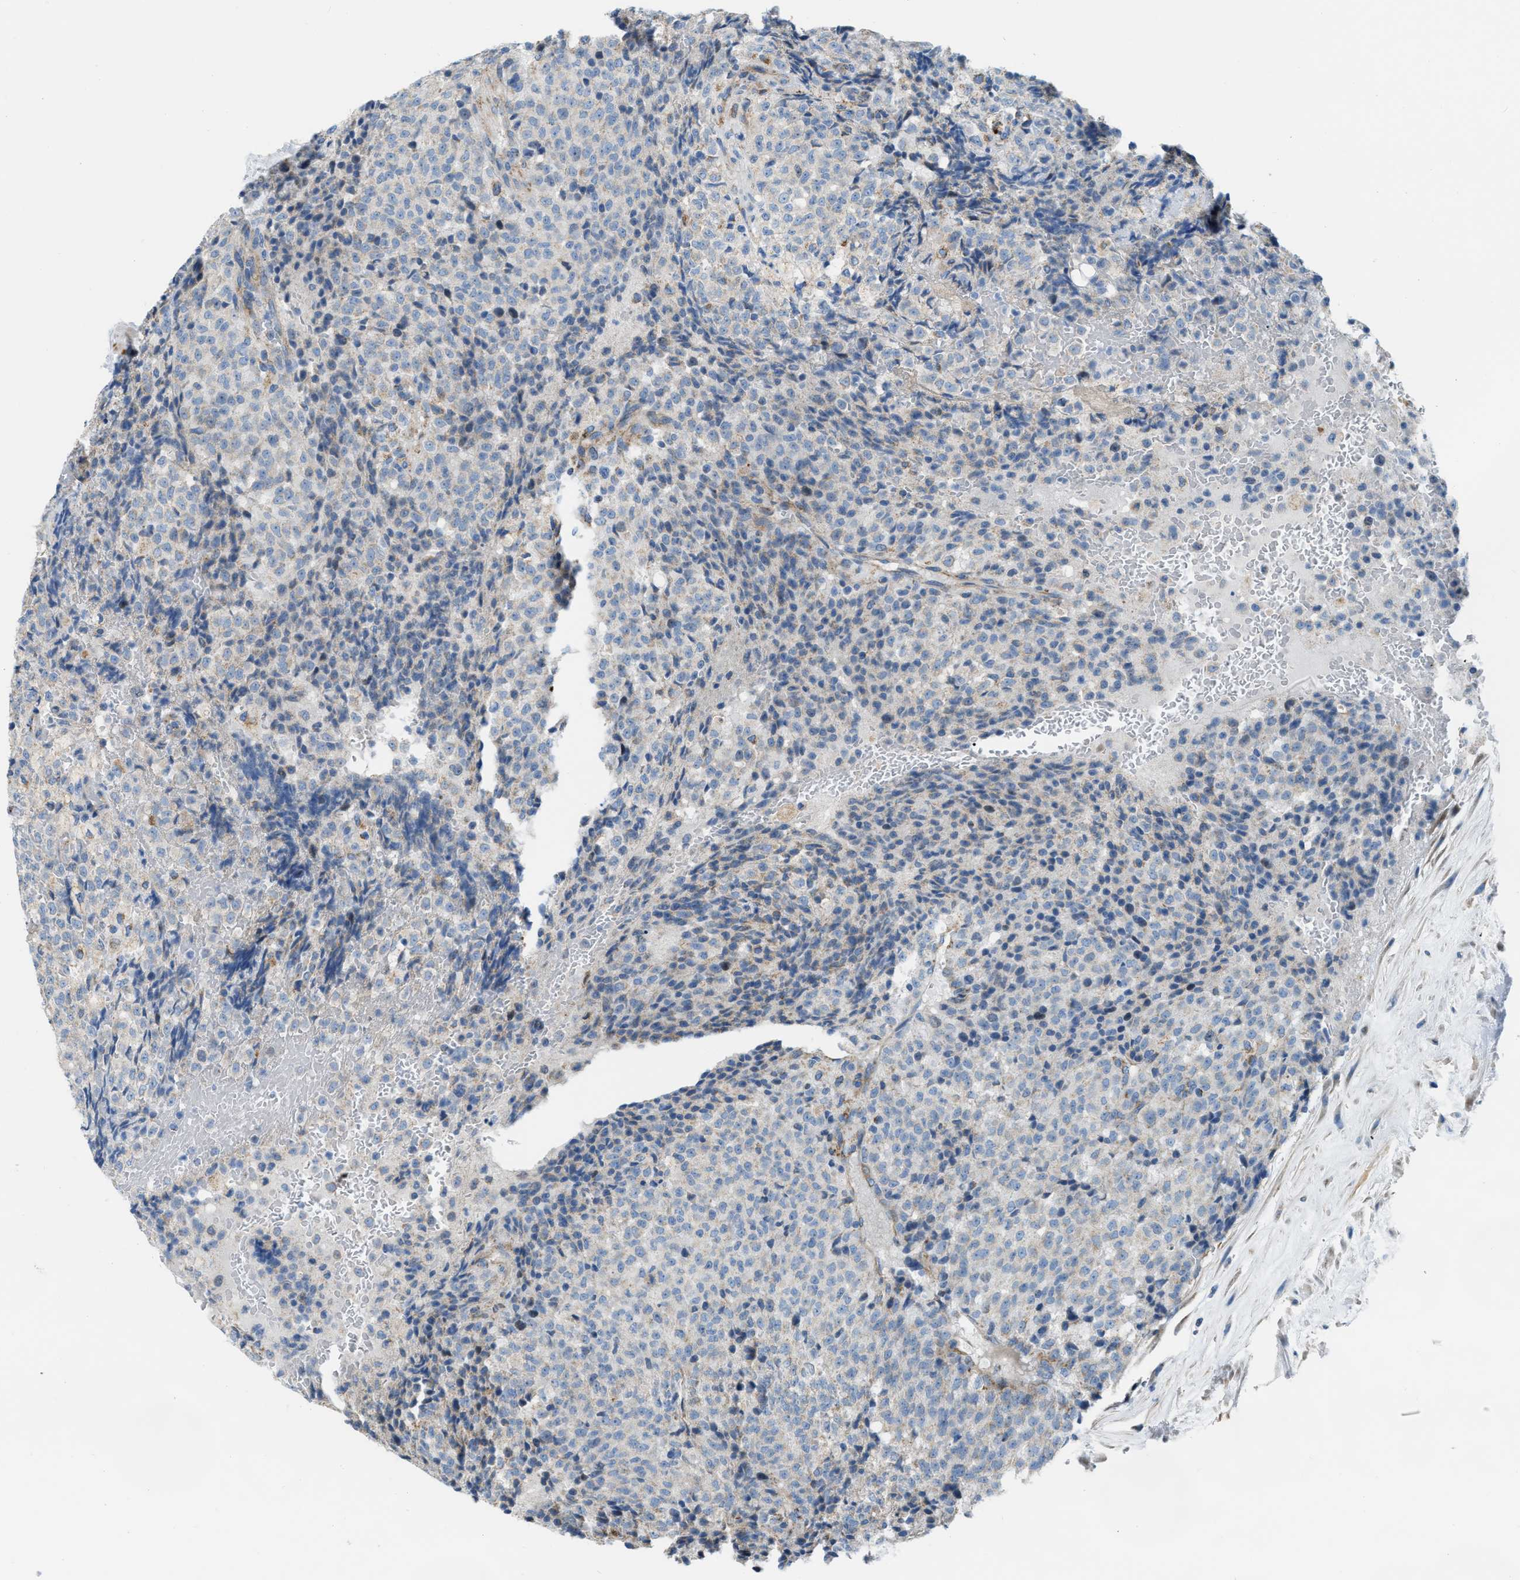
{"staining": {"intensity": "negative", "quantity": "none", "location": "none"}, "tissue": "testis cancer", "cell_type": "Tumor cells", "image_type": "cancer", "snomed": [{"axis": "morphology", "description": "Seminoma, NOS"}, {"axis": "topography", "description": "Testis"}], "caption": "This is an immunohistochemistry image of testis seminoma. There is no staining in tumor cells.", "gene": "JADE1", "patient": {"sex": "male", "age": 59}}